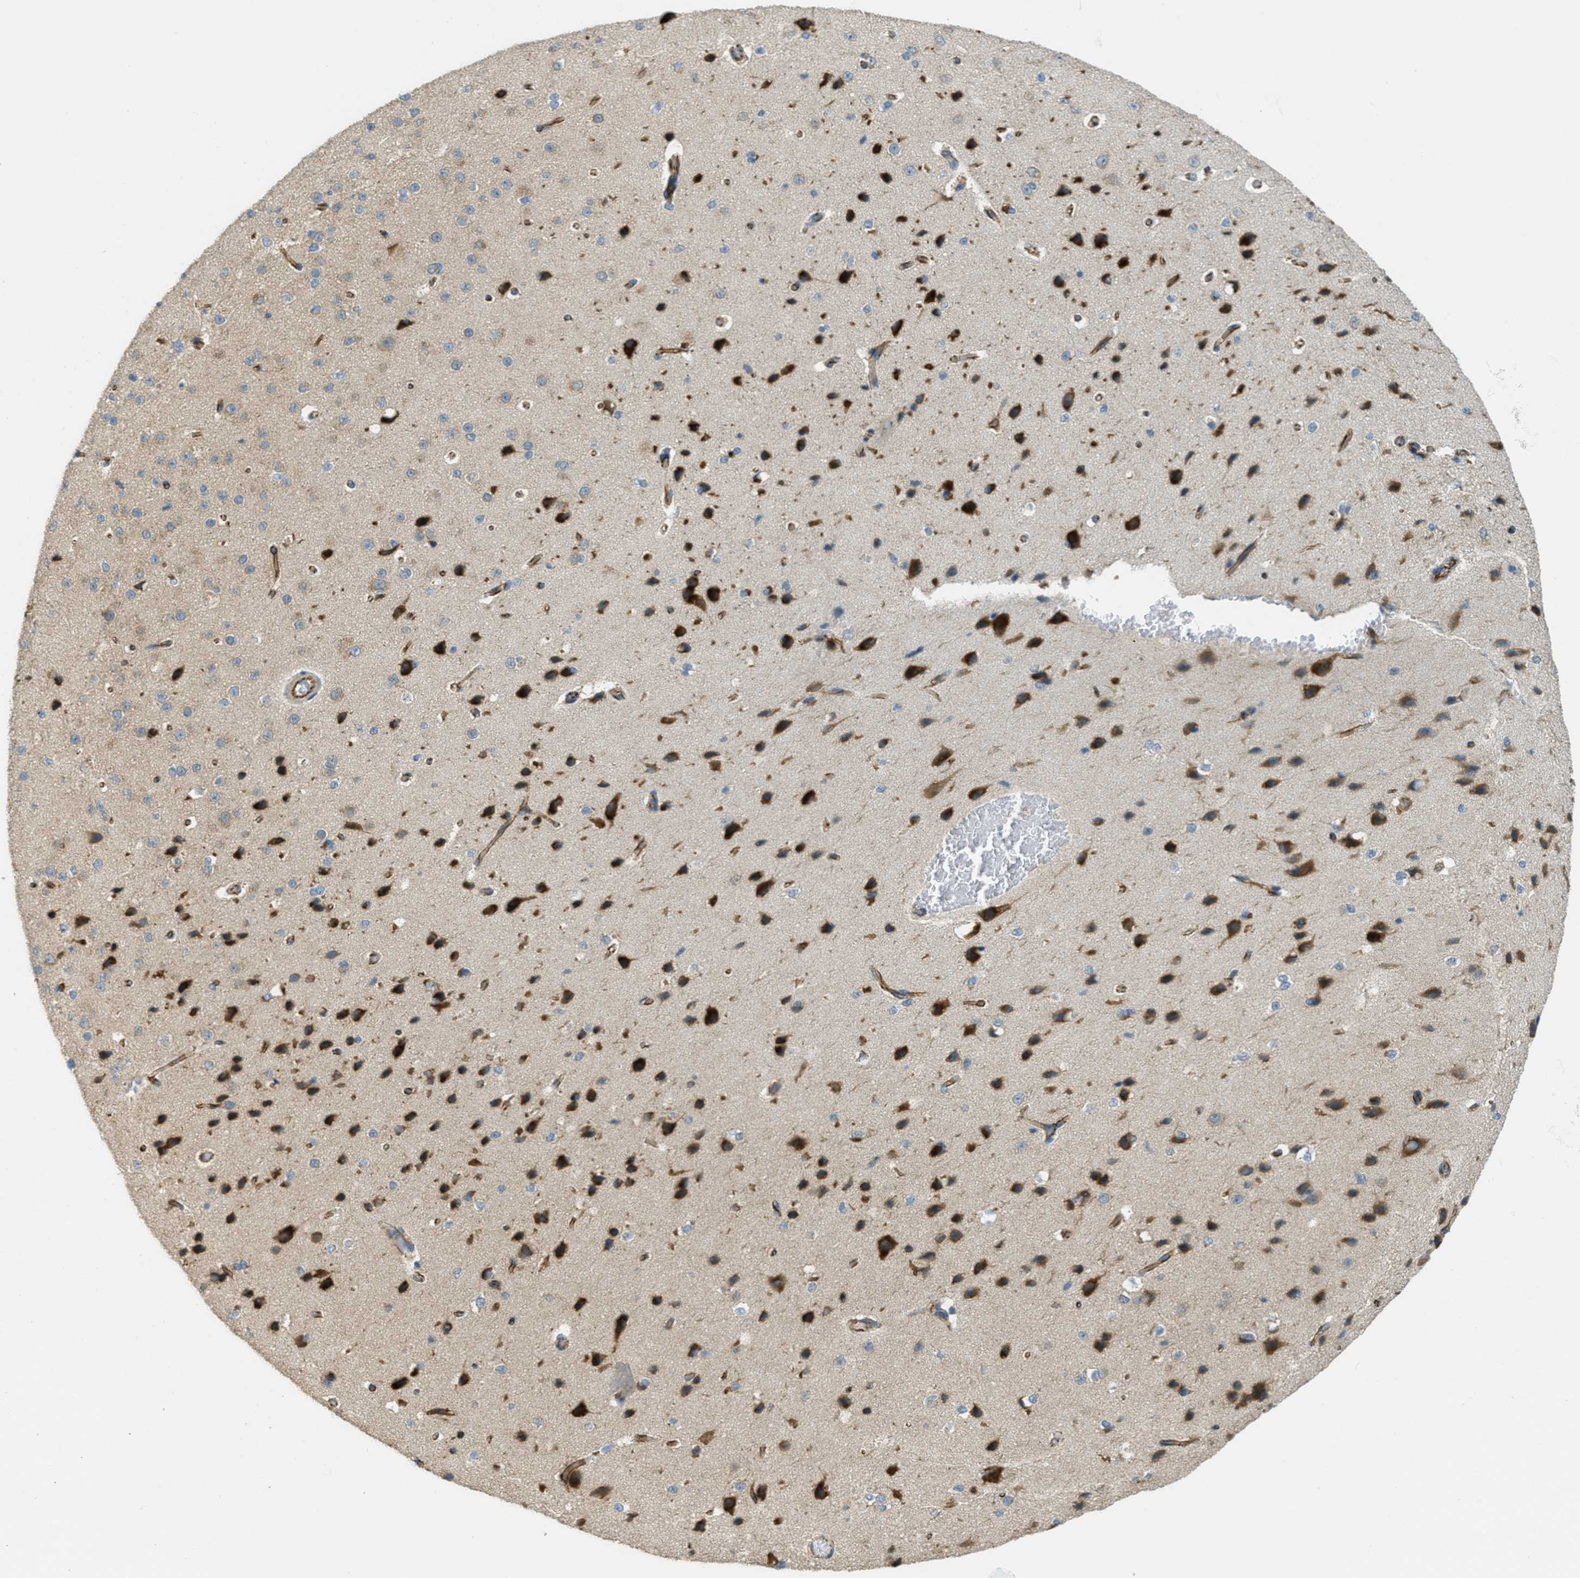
{"staining": {"intensity": "moderate", "quantity": "25%-75%", "location": "cytoplasmic/membranous"}, "tissue": "cerebral cortex", "cell_type": "Endothelial cells", "image_type": "normal", "snomed": [{"axis": "morphology", "description": "Normal tissue, NOS"}, {"axis": "morphology", "description": "Developmental malformation"}, {"axis": "topography", "description": "Cerebral cortex"}], "caption": "Human cerebral cortex stained with a brown dye shows moderate cytoplasmic/membranous positive expression in approximately 25%-75% of endothelial cells.", "gene": "JCAD", "patient": {"sex": "female", "age": 30}}